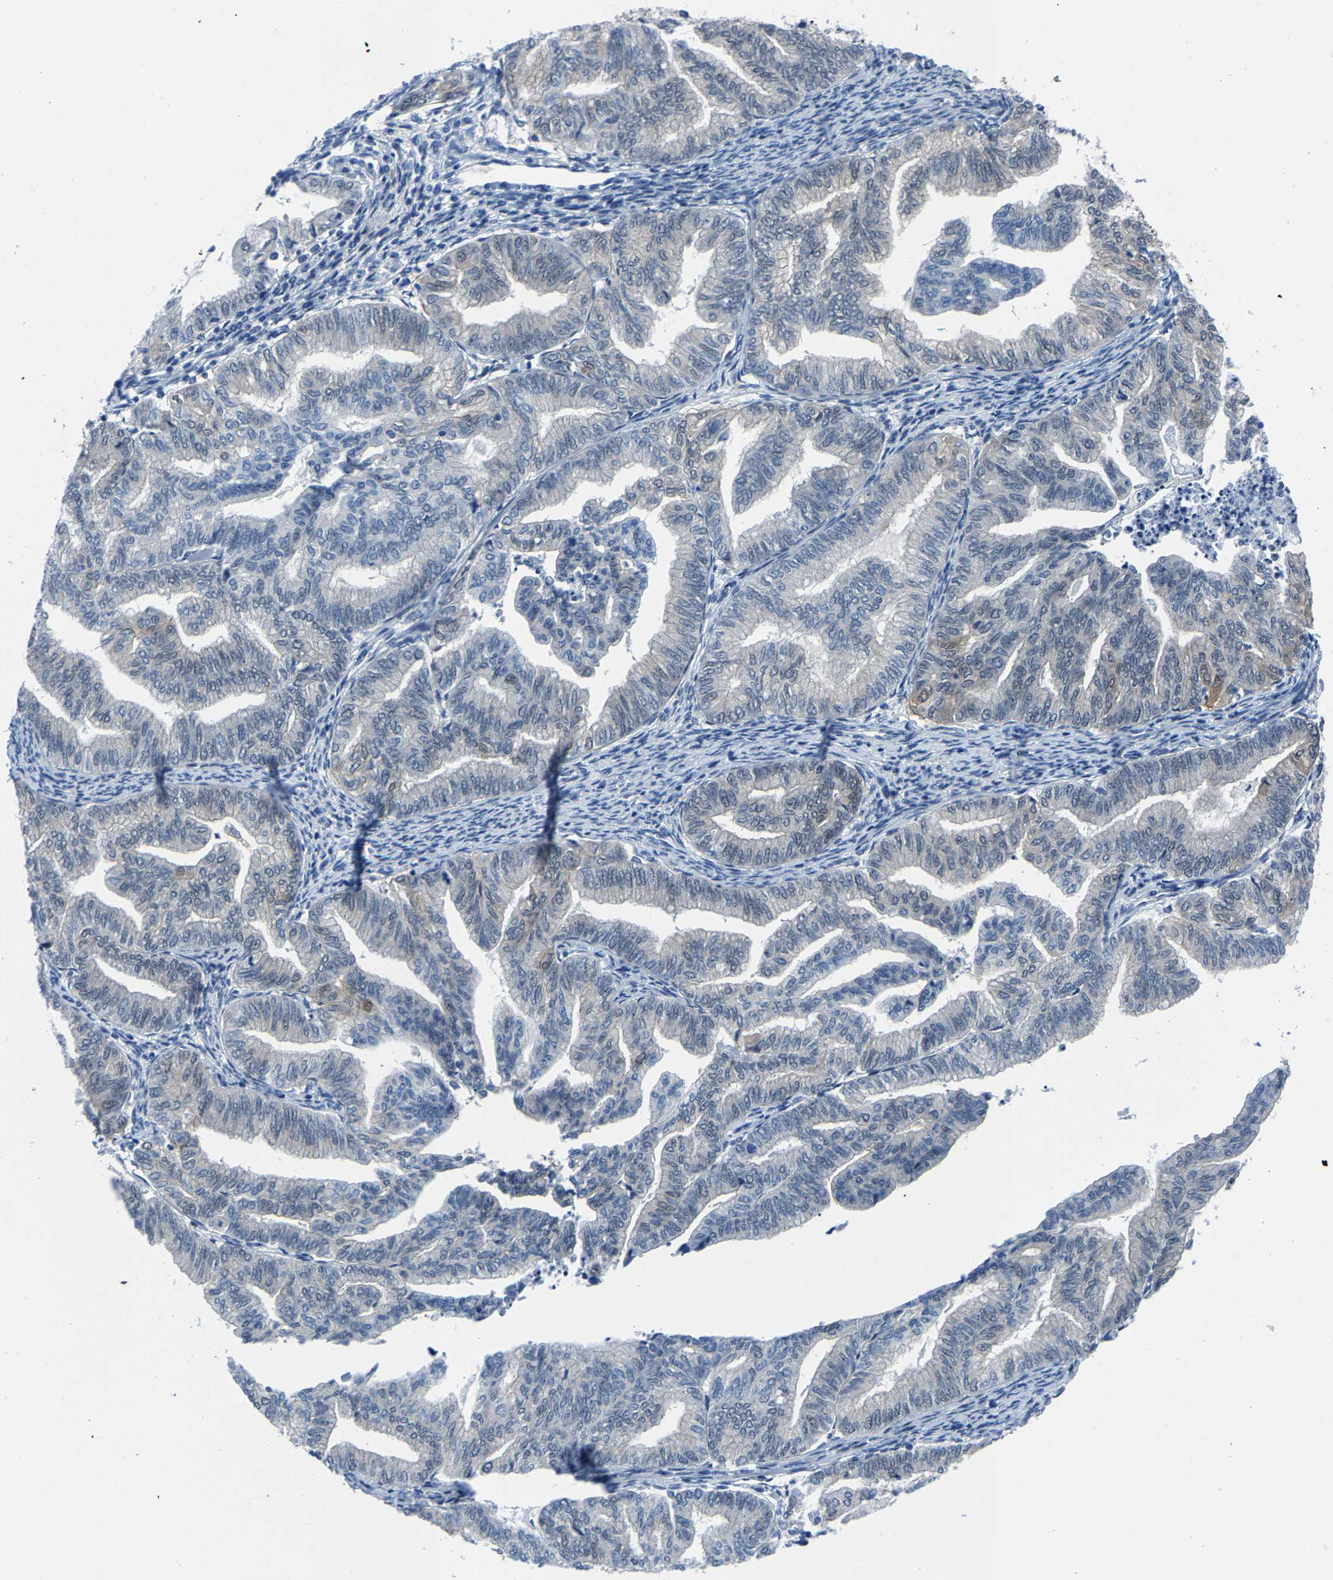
{"staining": {"intensity": "negative", "quantity": "none", "location": "none"}, "tissue": "endometrial cancer", "cell_type": "Tumor cells", "image_type": "cancer", "snomed": [{"axis": "morphology", "description": "Adenocarcinoma, NOS"}, {"axis": "topography", "description": "Endometrium"}], "caption": "Immunohistochemistry image of neoplastic tissue: endometrial adenocarcinoma stained with DAB (3,3'-diaminobenzidine) displays no significant protein positivity in tumor cells. (DAB (3,3'-diaminobenzidine) immunohistochemistry visualized using brightfield microscopy, high magnification).", "gene": "SSH3", "patient": {"sex": "female", "age": 79}}